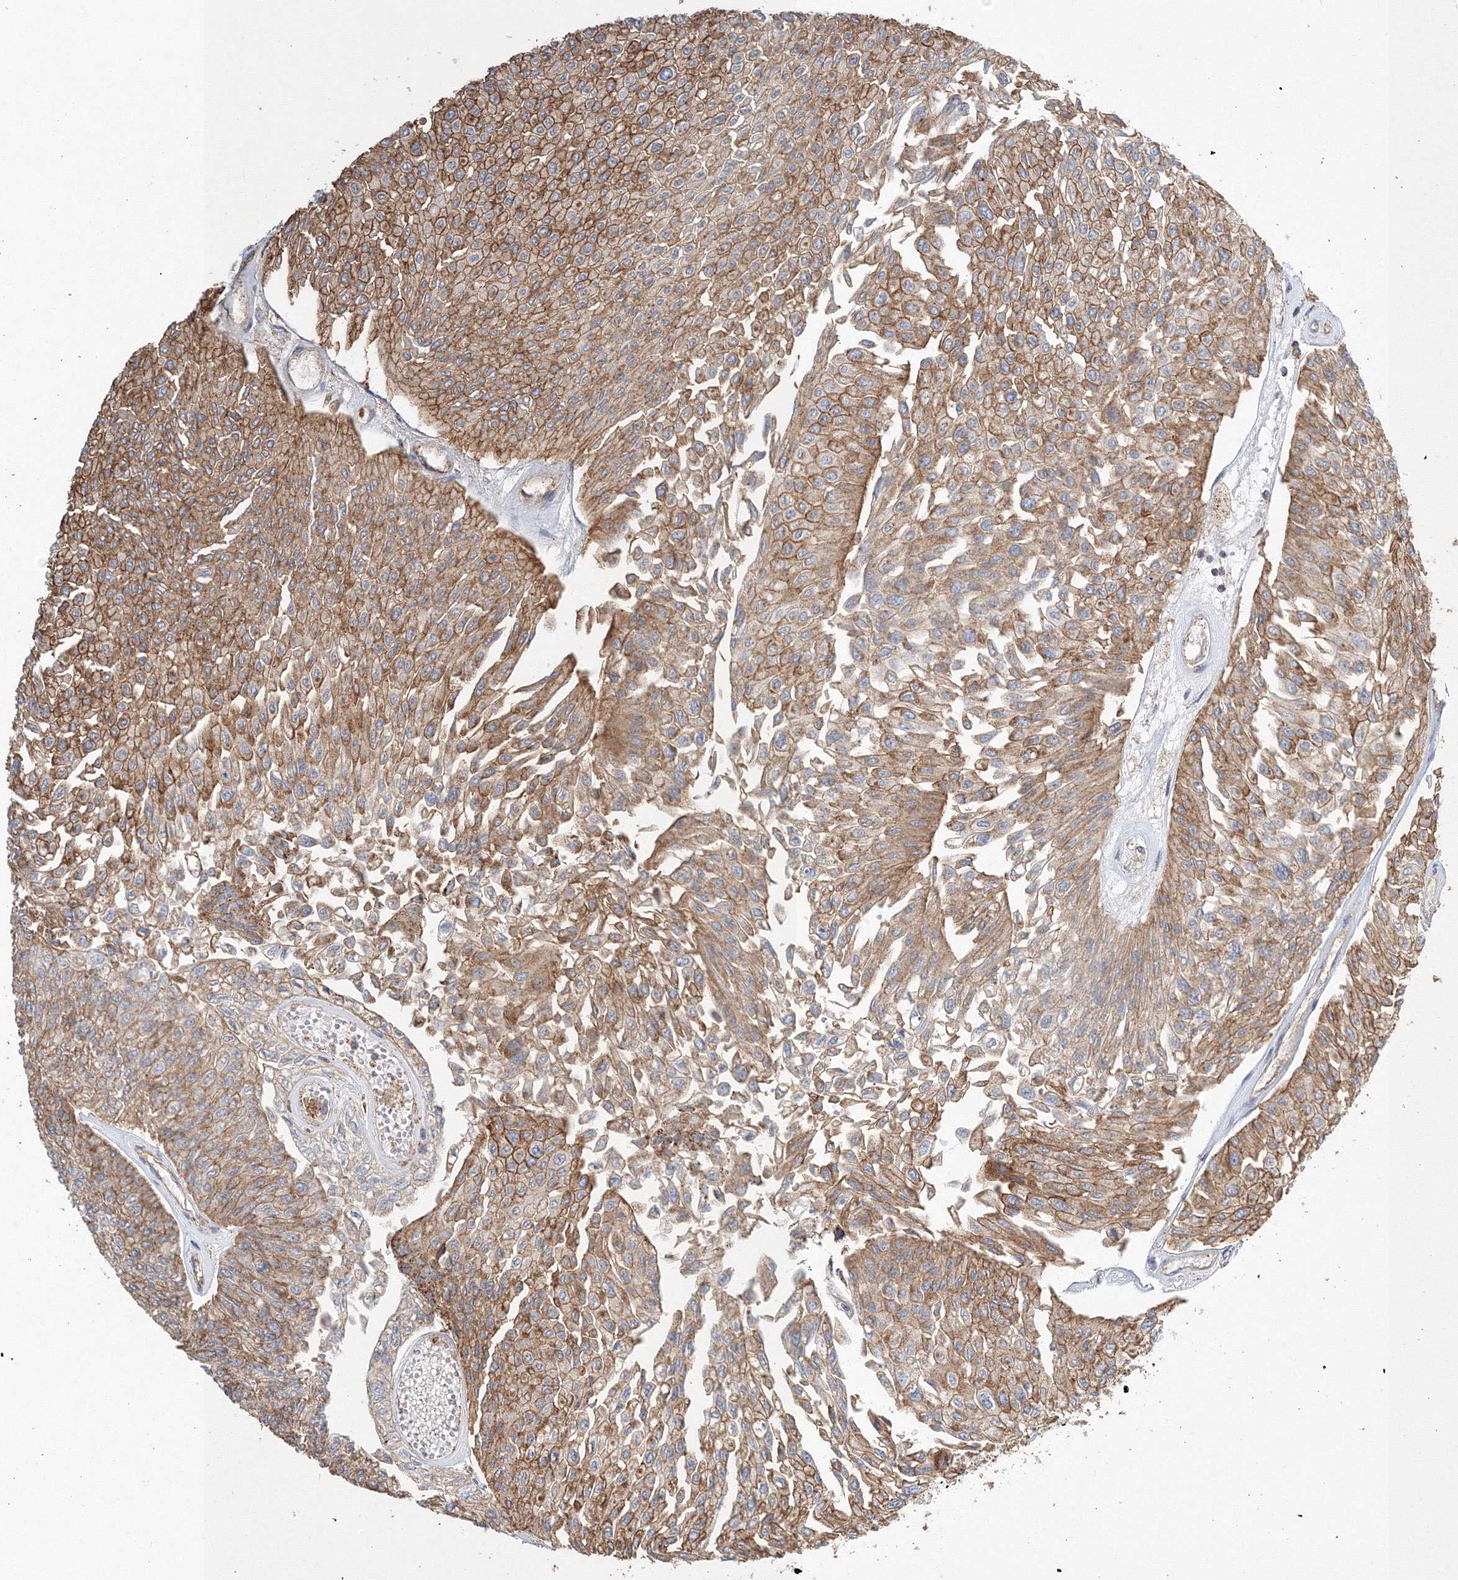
{"staining": {"intensity": "moderate", "quantity": ">75%", "location": "cytoplasmic/membranous"}, "tissue": "urothelial cancer", "cell_type": "Tumor cells", "image_type": "cancer", "snomed": [{"axis": "morphology", "description": "Urothelial carcinoma, Low grade"}, {"axis": "topography", "description": "Urinary bladder"}], "caption": "Human urothelial carcinoma (low-grade) stained with a brown dye reveals moderate cytoplasmic/membranous positive staining in approximately >75% of tumor cells.", "gene": "AASDH", "patient": {"sex": "male", "age": 67}}